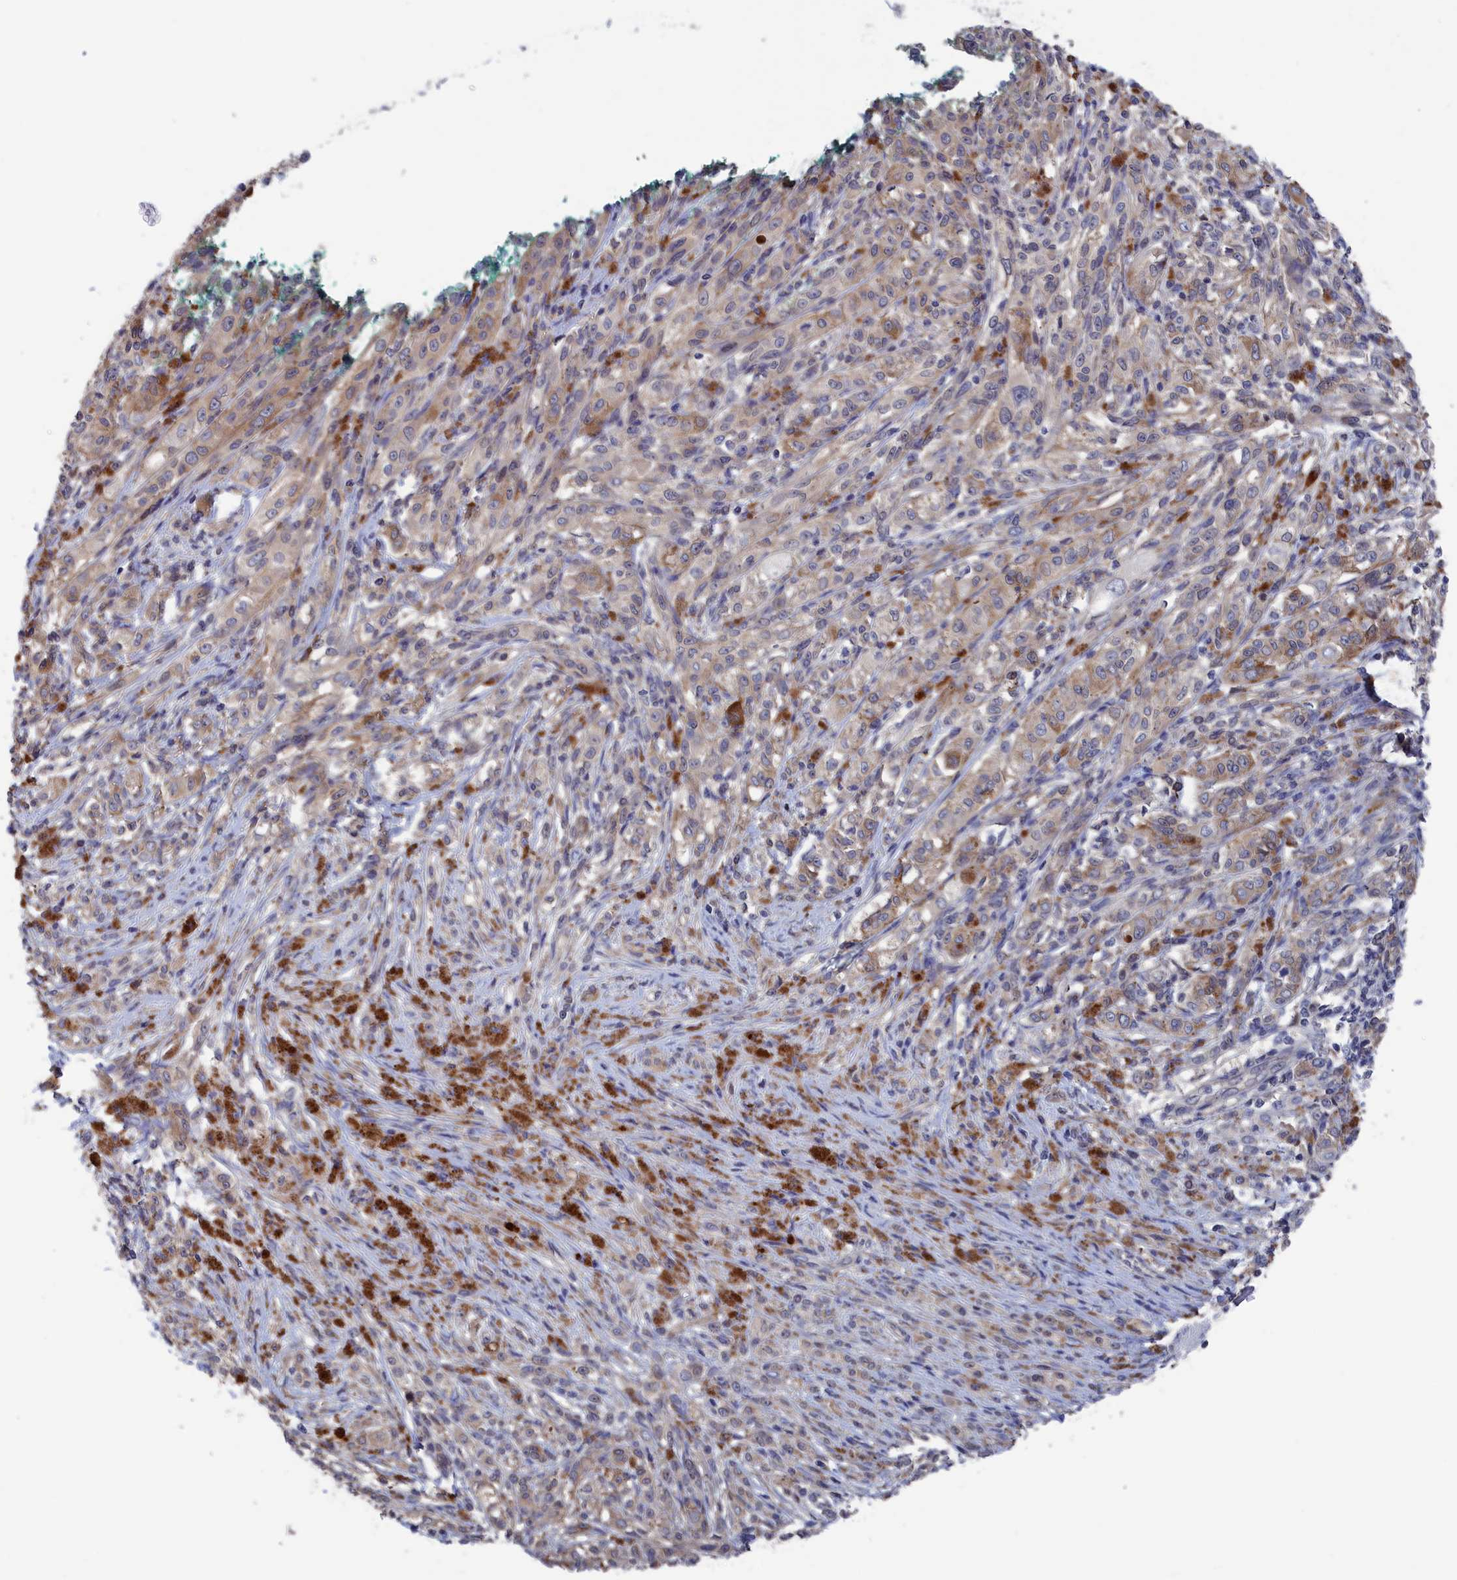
{"staining": {"intensity": "negative", "quantity": "none", "location": "none"}, "tissue": "melanoma", "cell_type": "Tumor cells", "image_type": "cancer", "snomed": [{"axis": "morphology", "description": "Malignant melanoma, NOS"}, {"axis": "topography", "description": "Skin"}], "caption": "DAB (3,3'-diaminobenzidine) immunohistochemical staining of human malignant melanoma reveals no significant expression in tumor cells.", "gene": "NUTF2", "patient": {"sex": "female", "age": 52}}